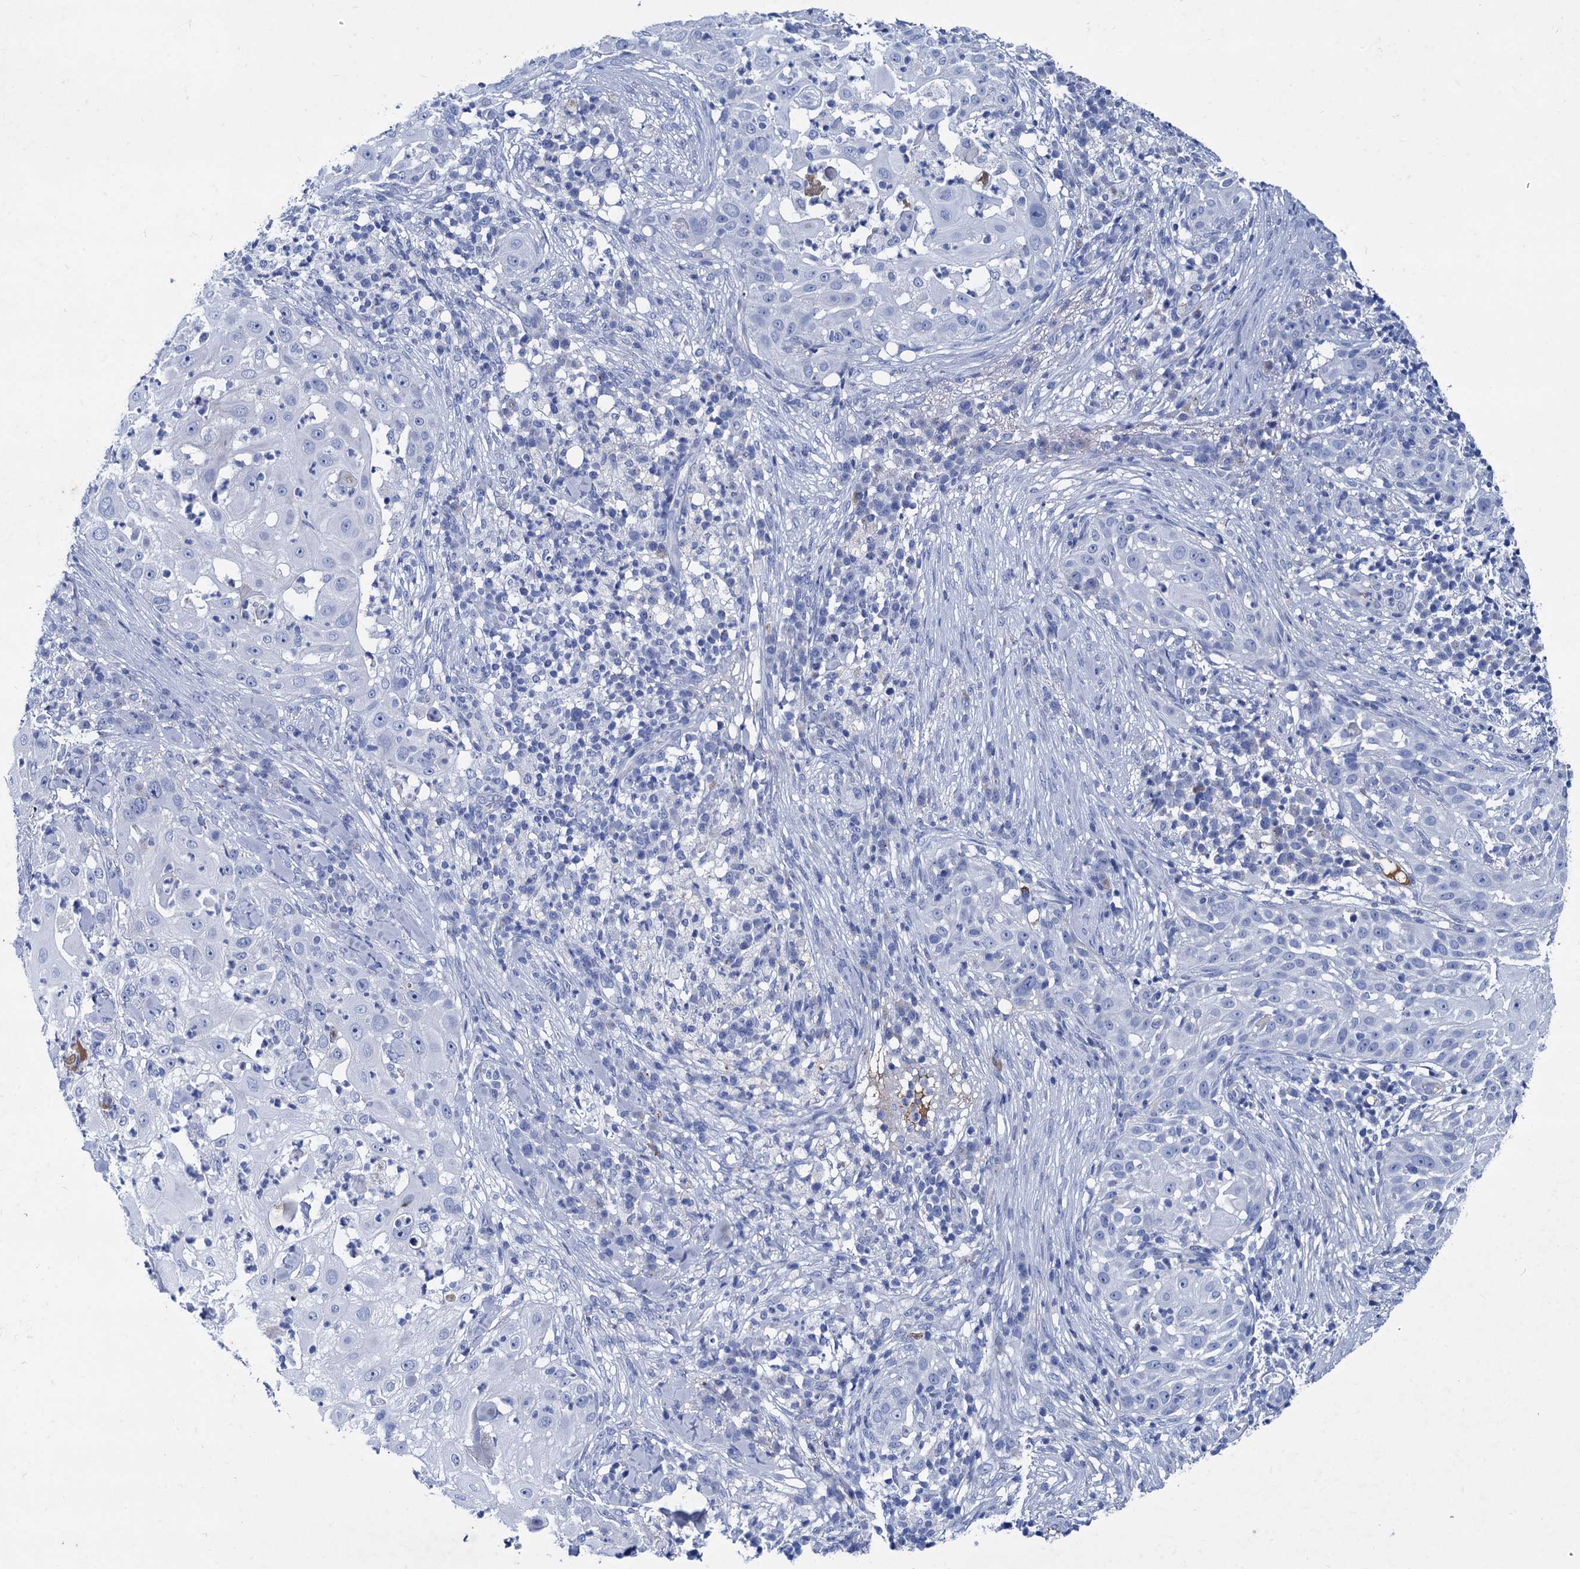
{"staining": {"intensity": "weak", "quantity": "<25%", "location": "cytoplasmic/membranous"}, "tissue": "skin cancer", "cell_type": "Tumor cells", "image_type": "cancer", "snomed": [{"axis": "morphology", "description": "Squamous cell carcinoma, NOS"}, {"axis": "topography", "description": "Skin"}], "caption": "Squamous cell carcinoma (skin) was stained to show a protein in brown. There is no significant positivity in tumor cells.", "gene": "TMEM72", "patient": {"sex": "female", "age": 44}}